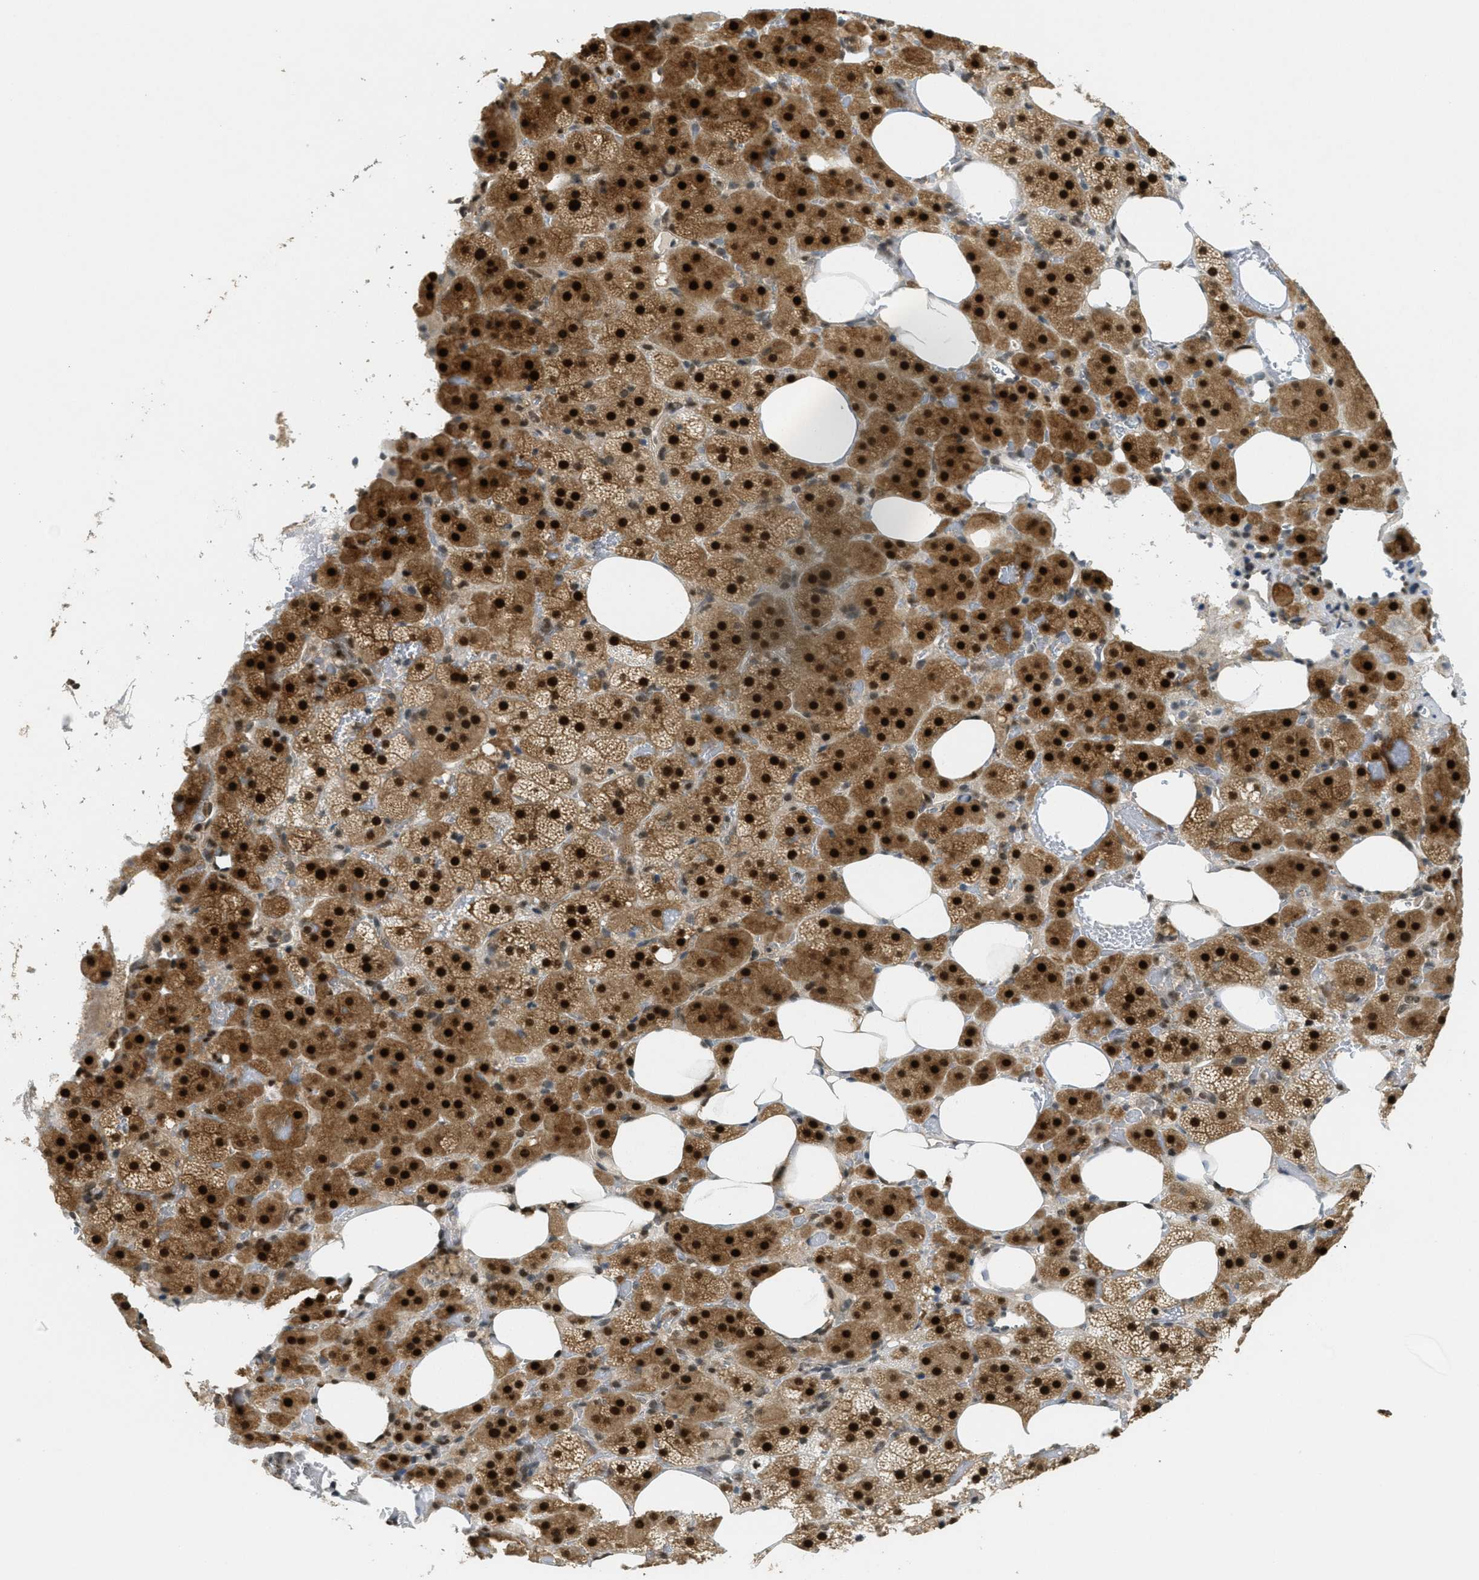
{"staining": {"intensity": "strong", "quantity": ">75%", "location": "cytoplasmic/membranous,nuclear"}, "tissue": "adrenal gland", "cell_type": "Glandular cells", "image_type": "normal", "snomed": [{"axis": "morphology", "description": "Normal tissue, NOS"}, {"axis": "topography", "description": "Adrenal gland"}], "caption": "Immunohistochemistry histopathology image of unremarkable adrenal gland: adrenal gland stained using immunohistochemistry demonstrates high levels of strong protein expression localized specifically in the cytoplasmic/membranous,nuclear of glandular cells, appearing as a cytoplasmic/membranous,nuclear brown color.", "gene": "DNAJB1", "patient": {"sex": "female", "age": 59}}